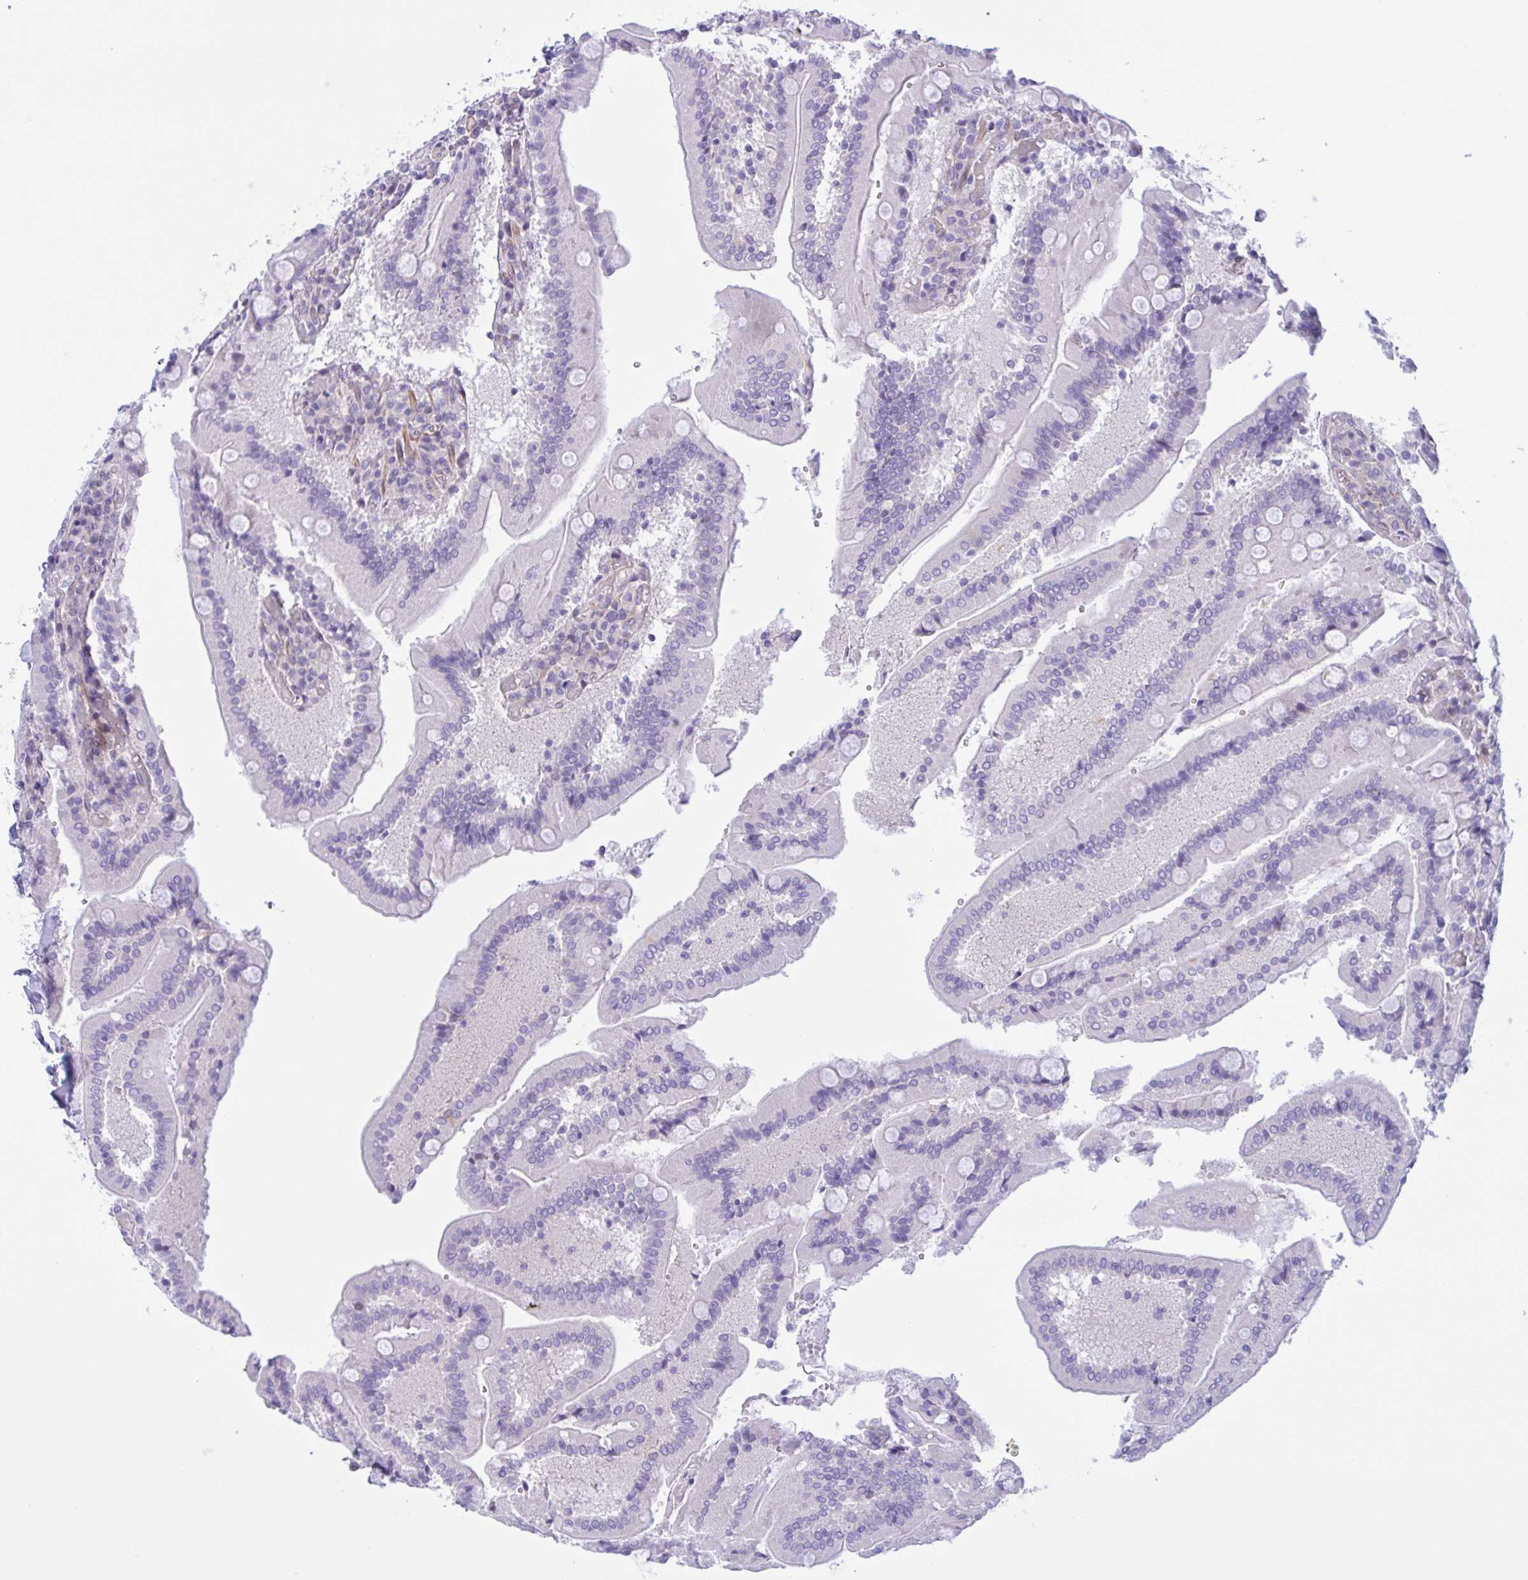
{"staining": {"intensity": "negative", "quantity": "none", "location": "none"}, "tissue": "duodenum", "cell_type": "Glandular cells", "image_type": "normal", "snomed": [{"axis": "morphology", "description": "Normal tissue, NOS"}, {"axis": "topography", "description": "Duodenum"}], "caption": "This is an immunohistochemistry micrograph of benign duodenum. There is no expression in glandular cells.", "gene": "AHCYL2", "patient": {"sex": "female", "age": 62}}